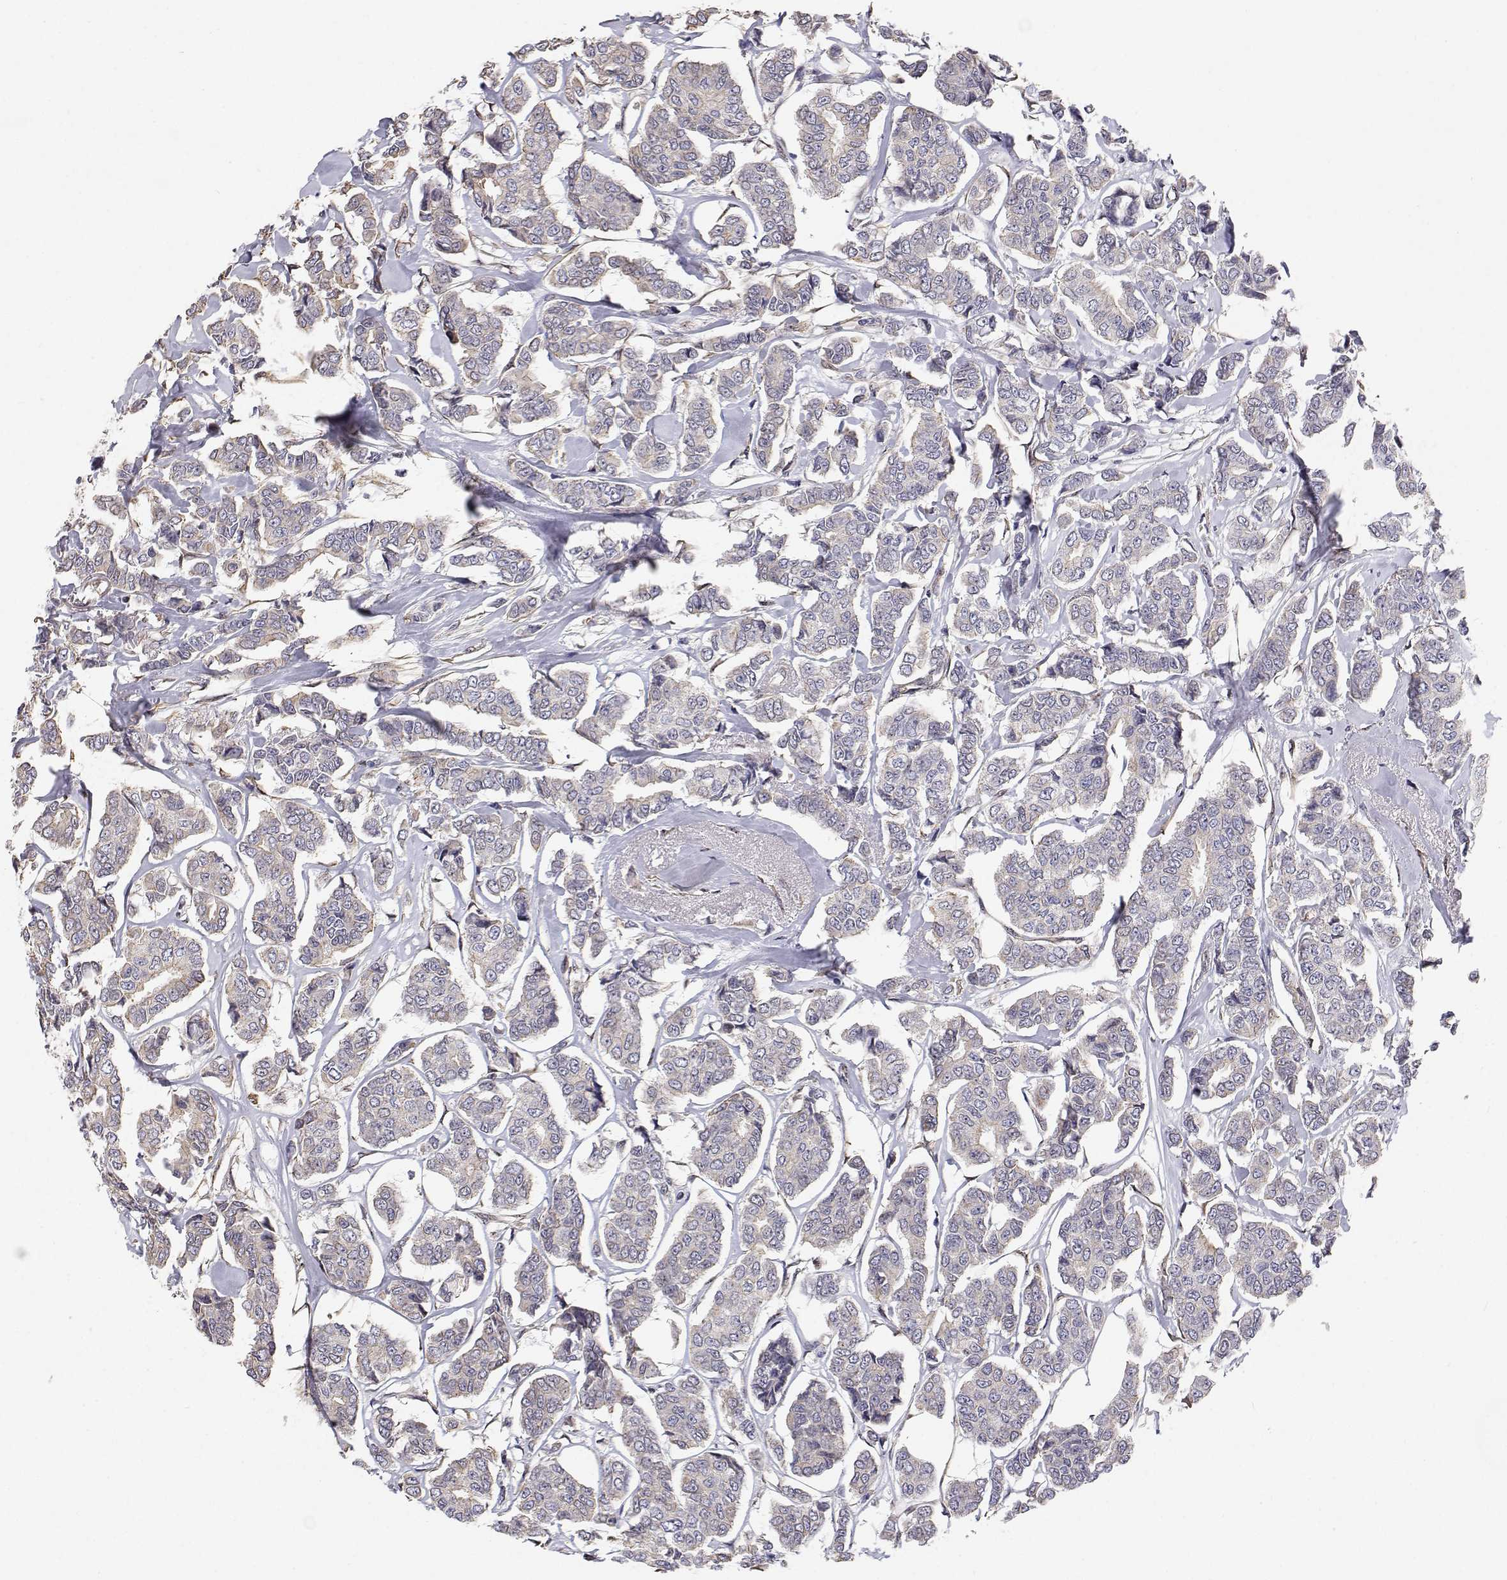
{"staining": {"intensity": "negative", "quantity": "none", "location": "none"}, "tissue": "breast cancer", "cell_type": "Tumor cells", "image_type": "cancer", "snomed": [{"axis": "morphology", "description": "Duct carcinoma"}, {"axis": "topography", "description": "Breast"}], "caption": "An IHC image of breast intraductal carcinoma is shown. There is no staining in tumor cells of breast intraductal carcinoma.", "gene": "GSDMA", "patient": {"sex": "female", "age": 94}}